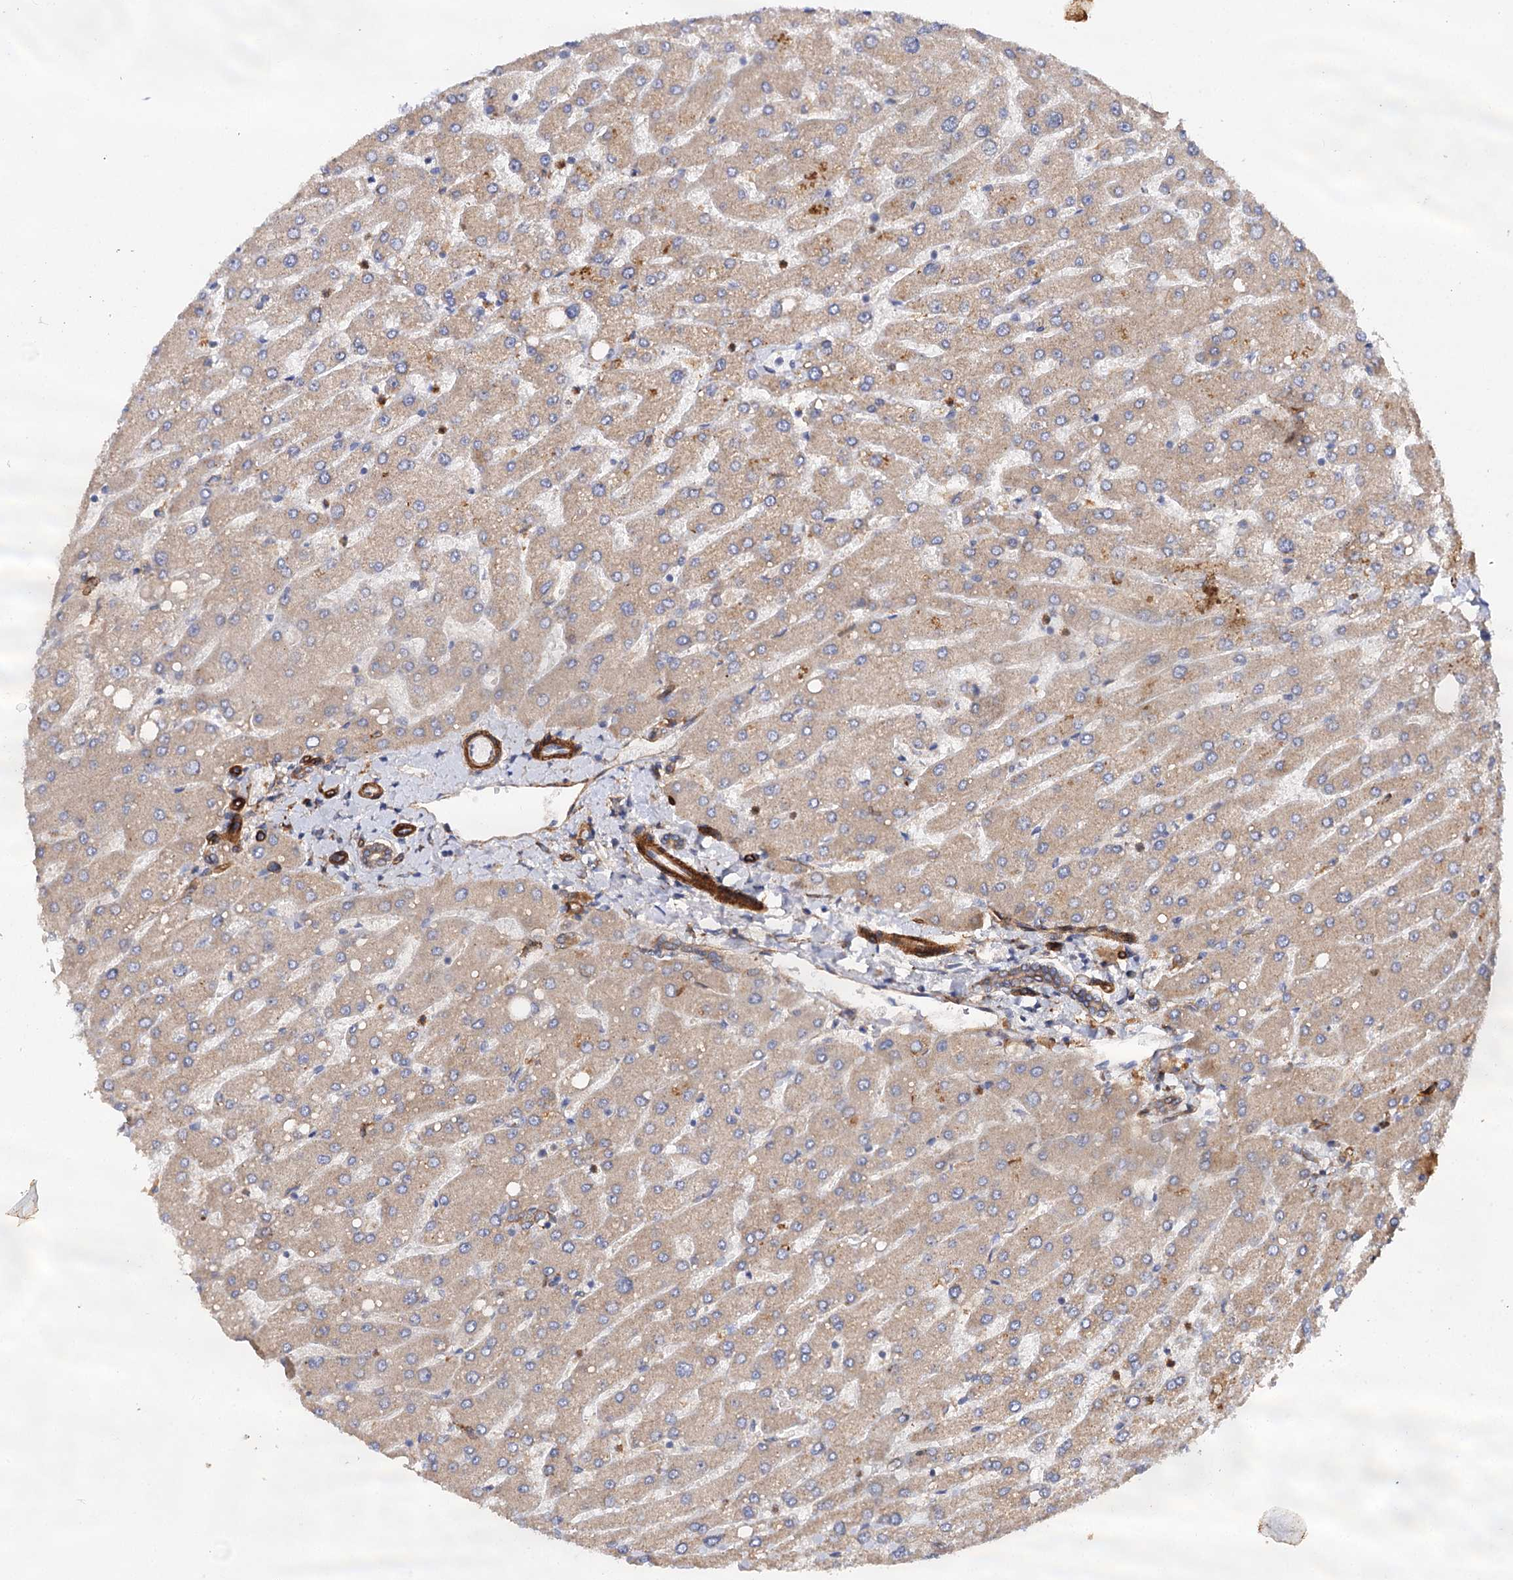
{"staining": {"intensity": "moderate", "quantity": ">75%", "location": "cytoplasmic/membranous"}, "tissue": "liver", "cell_type": "Cholangiocytes", "image_type": "normal", "snomed": [{"axis": "morphology", "description": "Normal tissue, NOS"}, {"axis": "topography", "description": "Liver"}], "caption": "About >75% of cholangiocytes in normal human liver reveal moderate cytoplasmic/membranous protein positivity as visualized by brown immunohistochemical staining.", "gene": "CSAD", "patient": {"sex": "male", "age": 55}}